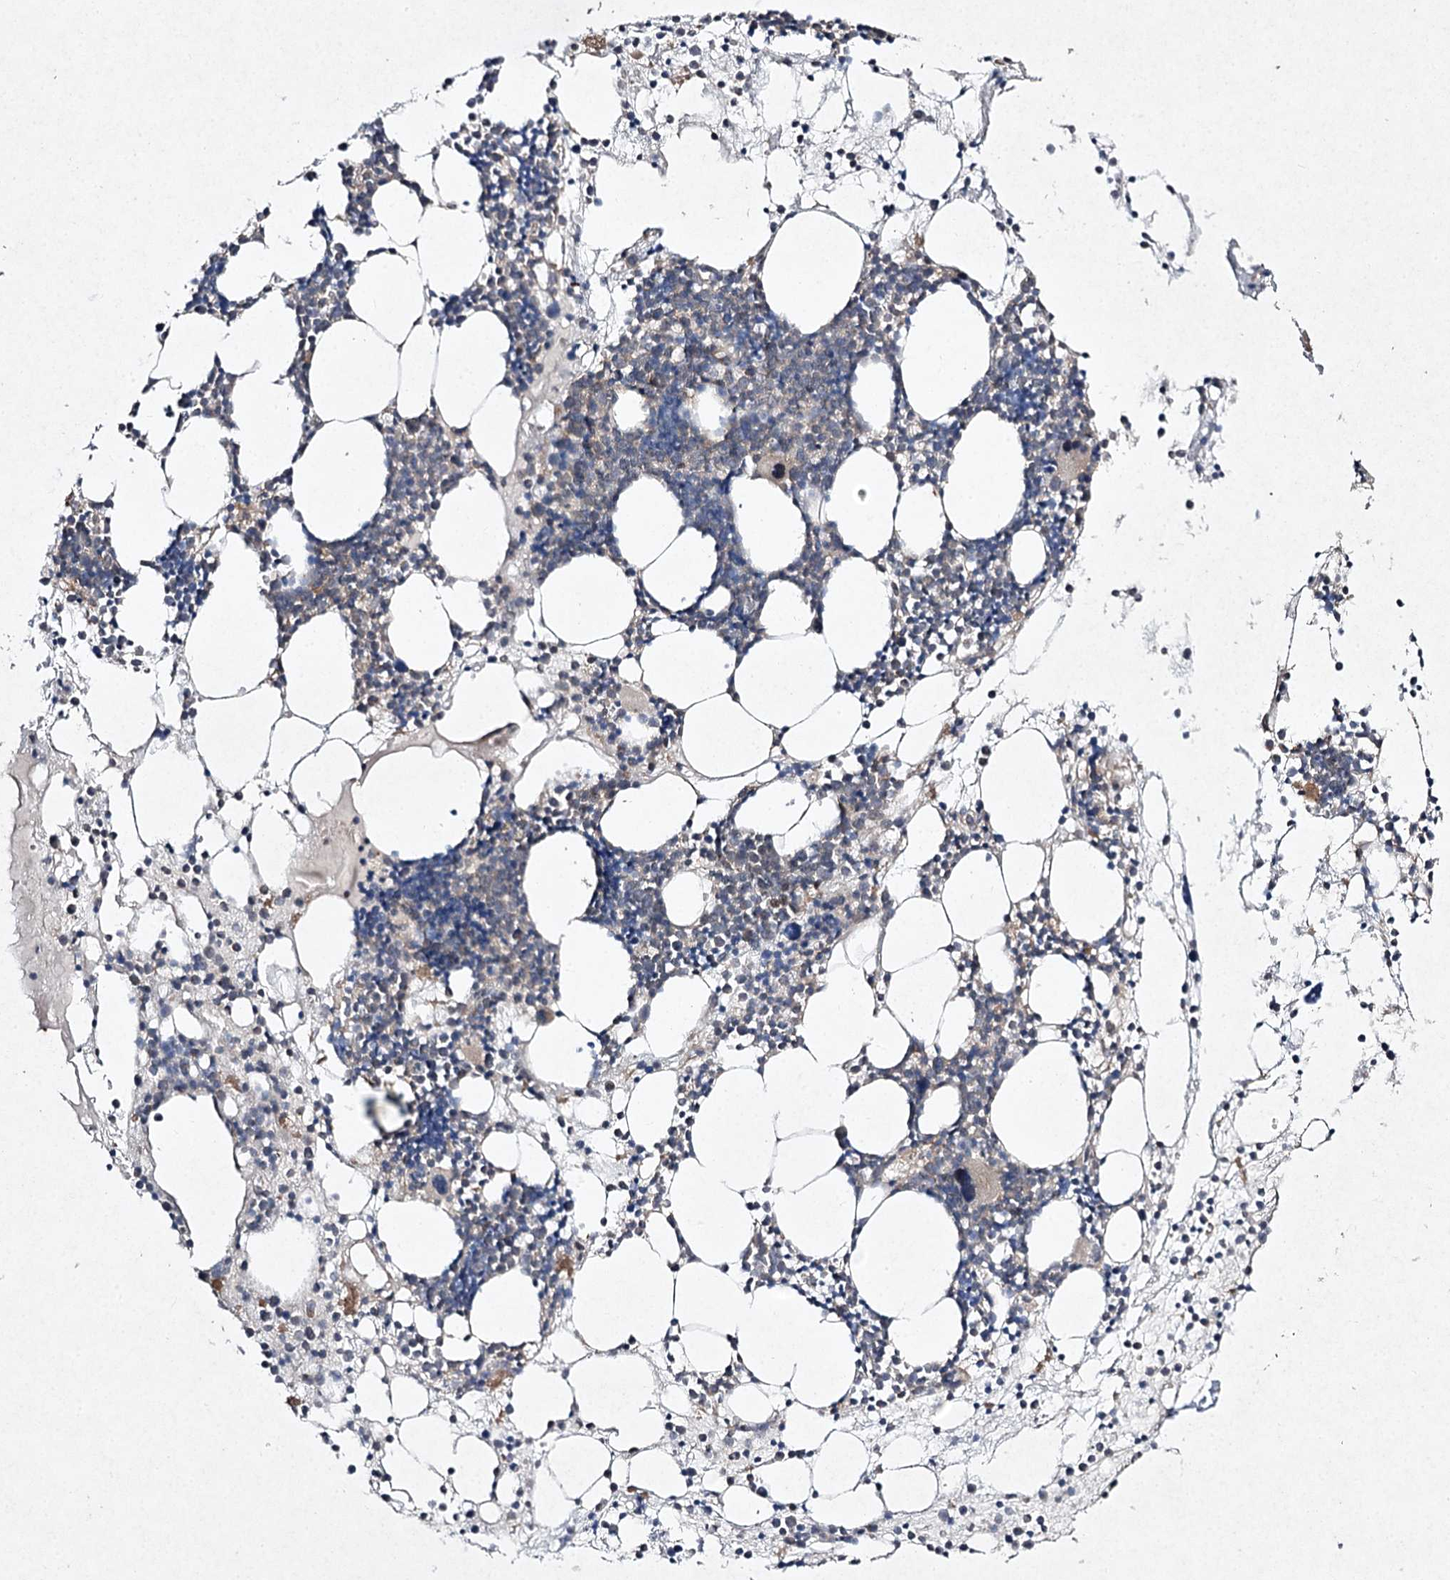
{"staining": {"intensity": "weak", "quantity": "<25%", "location": "cytoplasmic/membranous"}, "tissue": "bone marrow", "cell_type": "Hematopoietic cells", "image_type": "normal", "snomed": [{"axis": "morphology", "description": "Normal tissue, NOS"}, {"axis": "topography", "description": "Bone marrow"}], "caption": "Immunohistochemical staining of unremarkable bone marrow reveals no significant staining in hematopoietic cells.", "gene": "FANCL", "patient": {"sex": "male", "age": 75}}